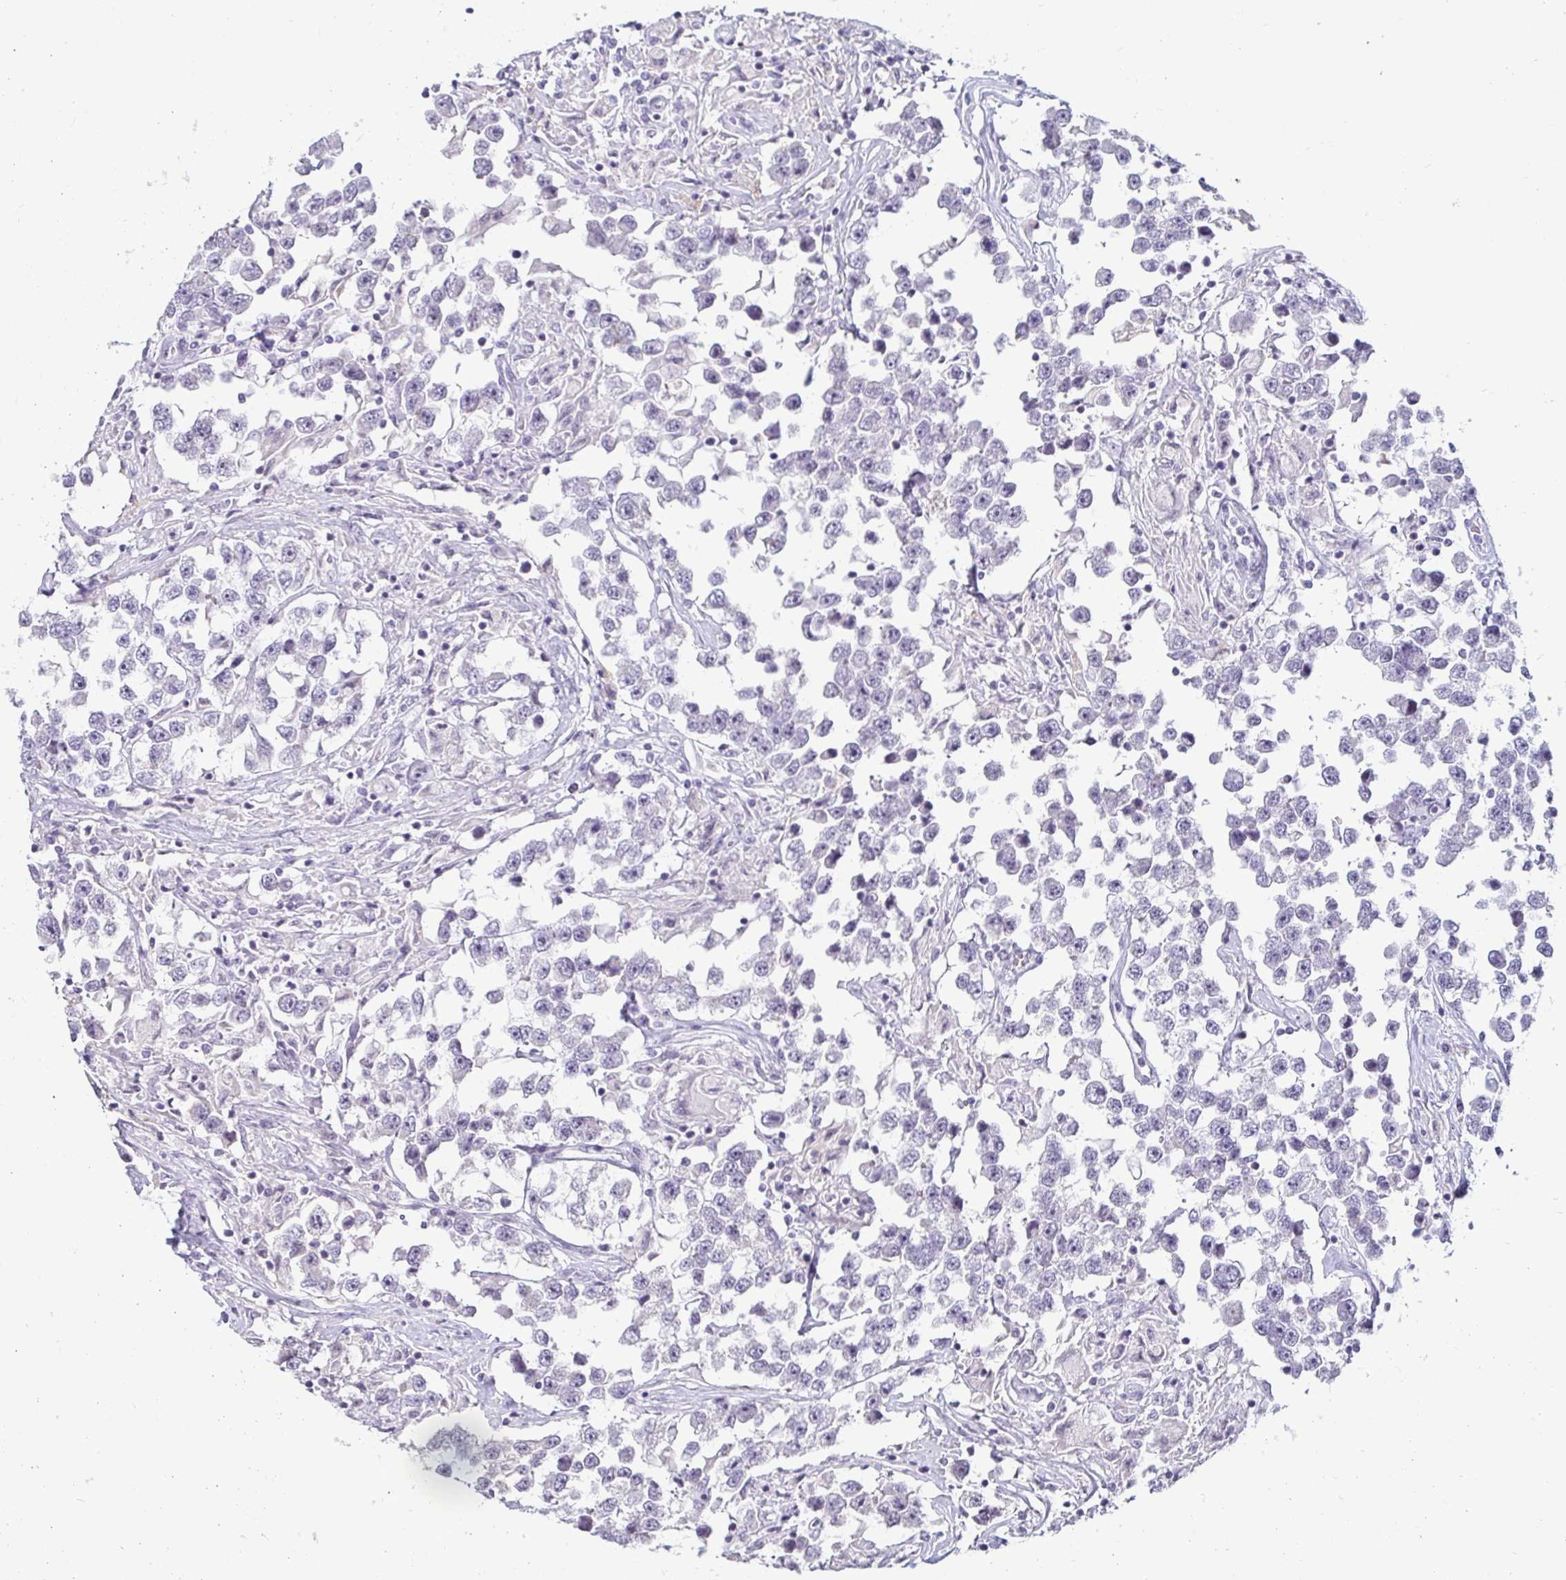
{"staining": {"intensity": "negative", "quantity": "none", "location": "none"}, "tissue": "testis cancer", "cell_type": "Tumor cells", "image_type": "cancer", "snomed": [{"axis": "morphology", "description": "Seminoma, NOS"}, {"axis": "topography", "description": "Testis"}], "caption": "High magnification brightfield microscopy of testis seminoma stained with DAB (3,3'-diaminobenzidine) (brown) and counterstained with hematoxylin (blue): tumor cells show no significant positivity.", "gene": "CR2", "patient": {"sex": "male", "age": 46}}